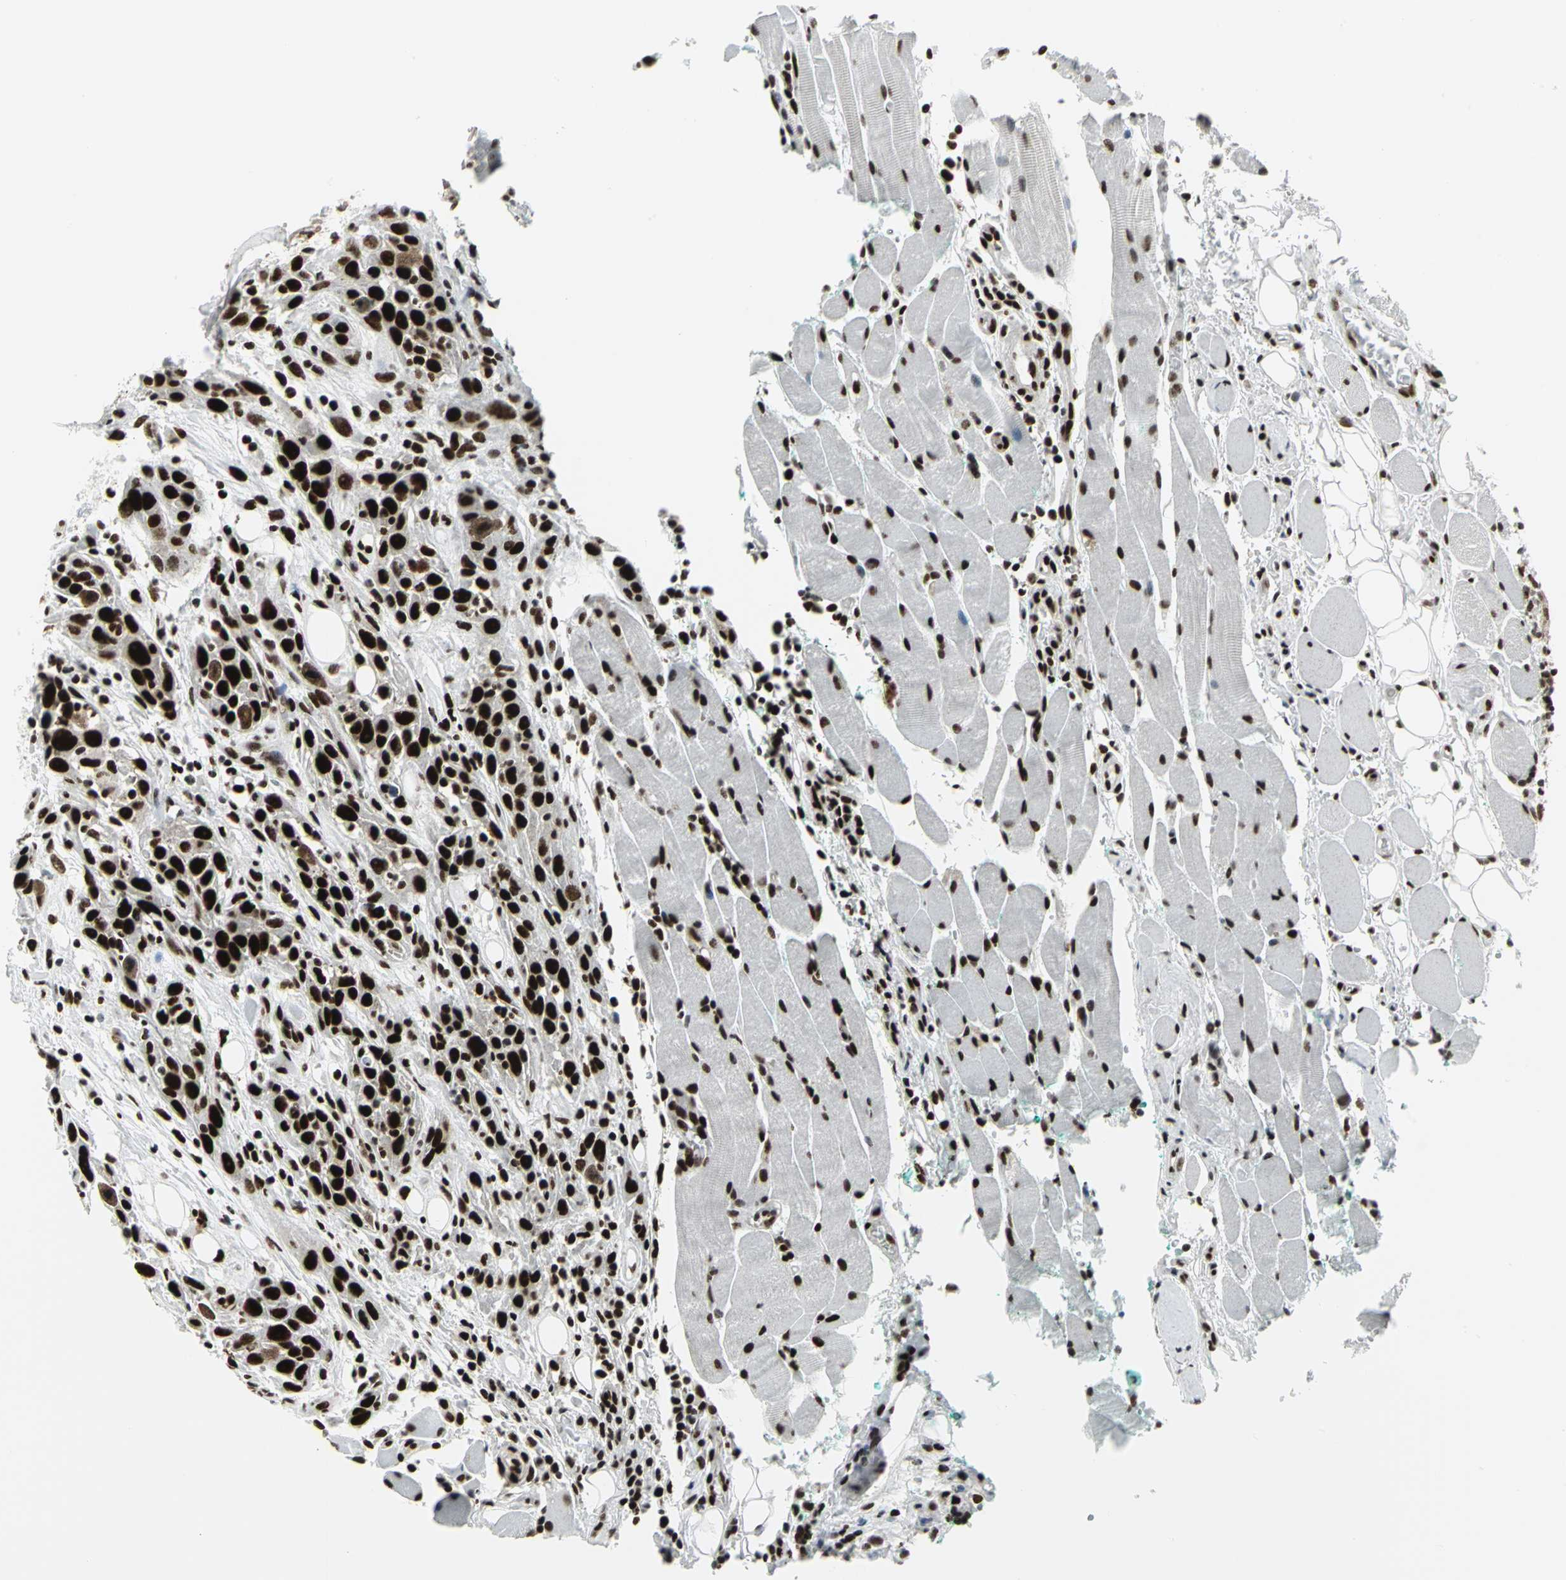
{"staining": {"intensity": "strong", "quantity": ">75%", "location": "nuclear"}, "tissue": "head and neck cancer", "cell_type": "Tumor cells", "image_type": "cancer", "snomed": [{"axis": "morphology", "description": "Normal tissue, NOS"}, {"axis": "morphology", "description": "Squamous cell carcinoma, NOS"}, {"axis": "topography", "description": "Oral tissue"}, {"axis": "topography", "description": "Head-Neck"}], "caption": "IHC of head and neck cancer exhibits high levels of strong nuclear expression in approximately >75% of tumor cells. (IHC, brightfield microscopy, high magnification).", "gene": "SMARCA4", "patient": {"sex": "female", "age": 50}}